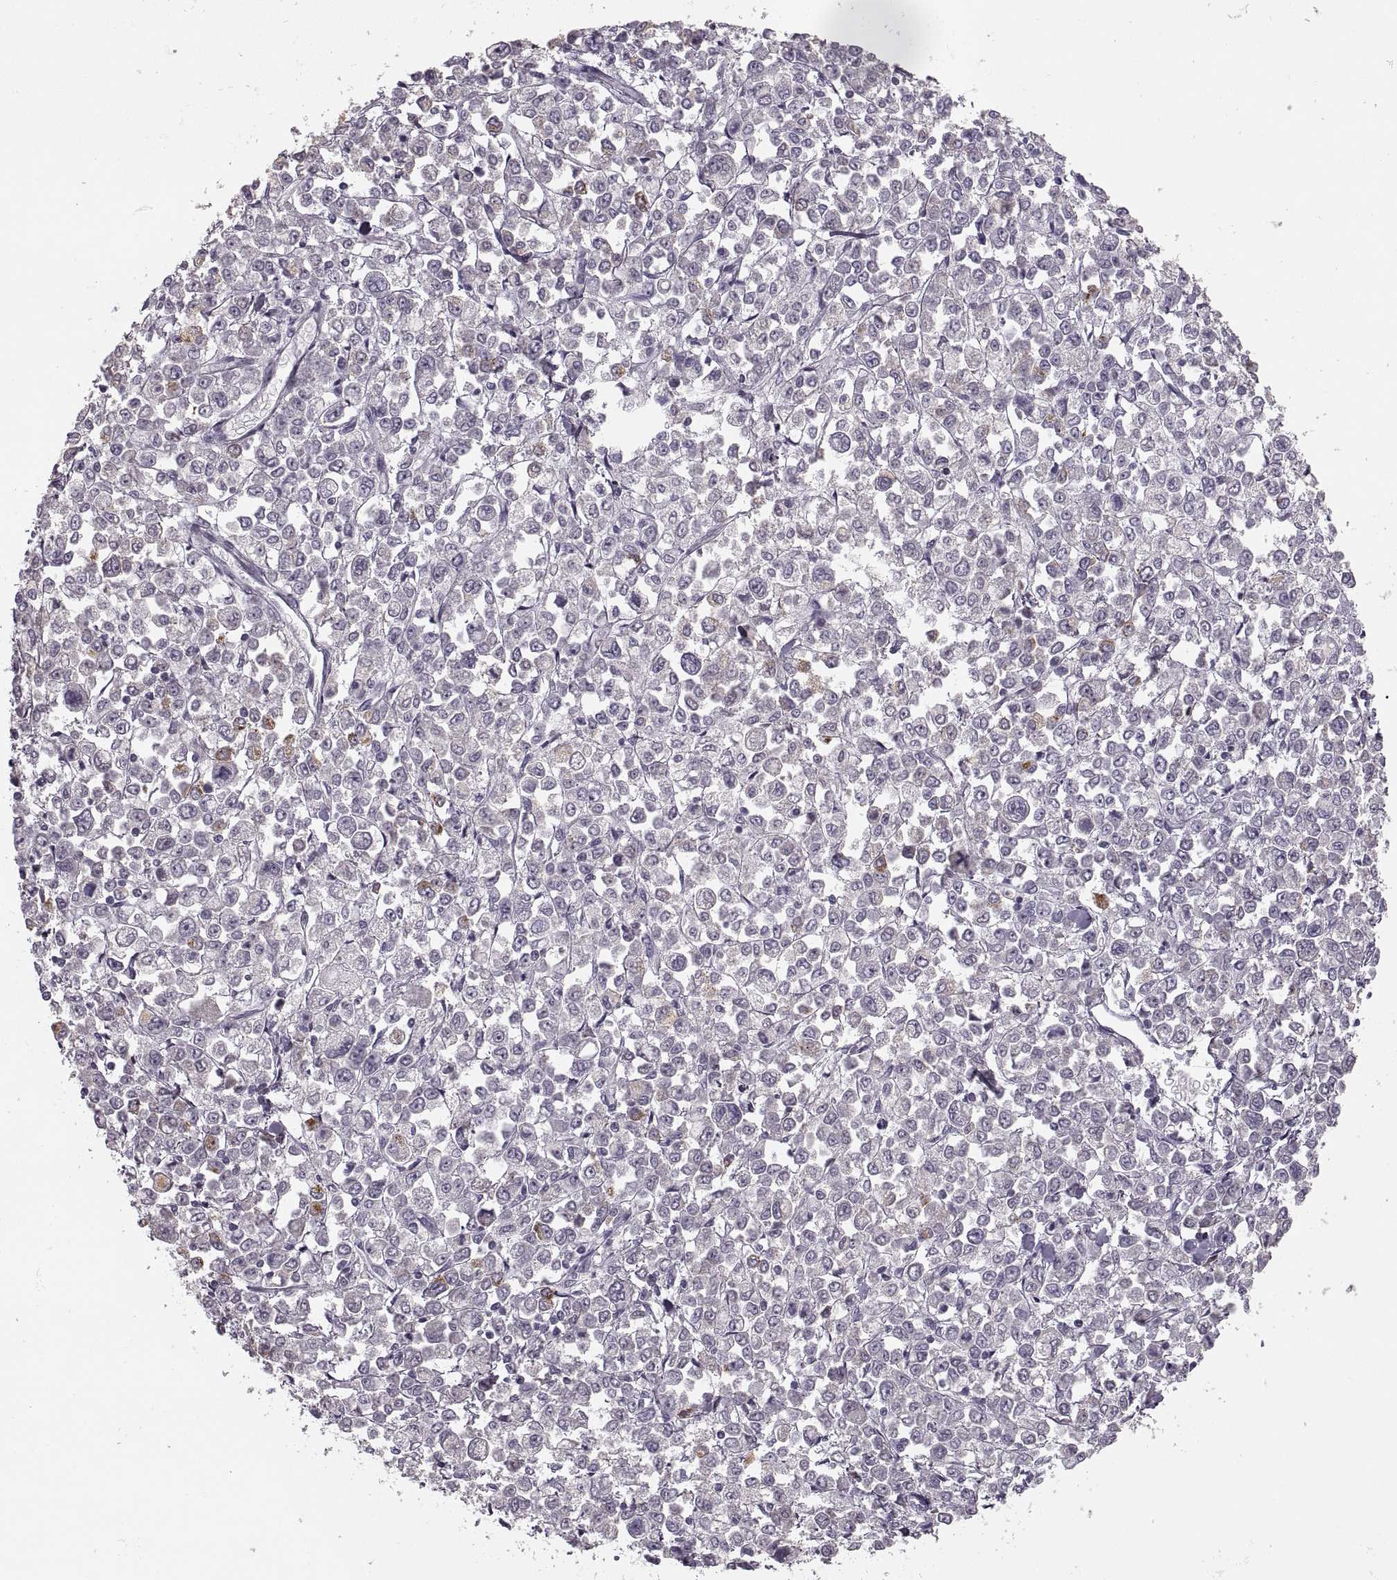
{"staining": {"intensity": "moderate", "quantity": "<25%", "location": "cytoplasmic/membranous"}, "tissue": "stomach cancer", "cell_type": "Tumor cells", "image_type": "cancer", "snomed": [{"axis": "morphology", "description": "Adenocarcinoma, NOS"}, {"axis": "topography", "description": "Stomach, upper"}], "caption": "DAB (3,3'-diaminobenzidine) immunohistochemical staining of human stomach cancer exhibits moderate cytoplasmic/membranous protein staining in approximately <25% of tumor cells. The protein is shown in brown color, while the nuclei are stained blue.", "gene": "CACNA1F", "patient": {"sex": "male", "age": 70}}